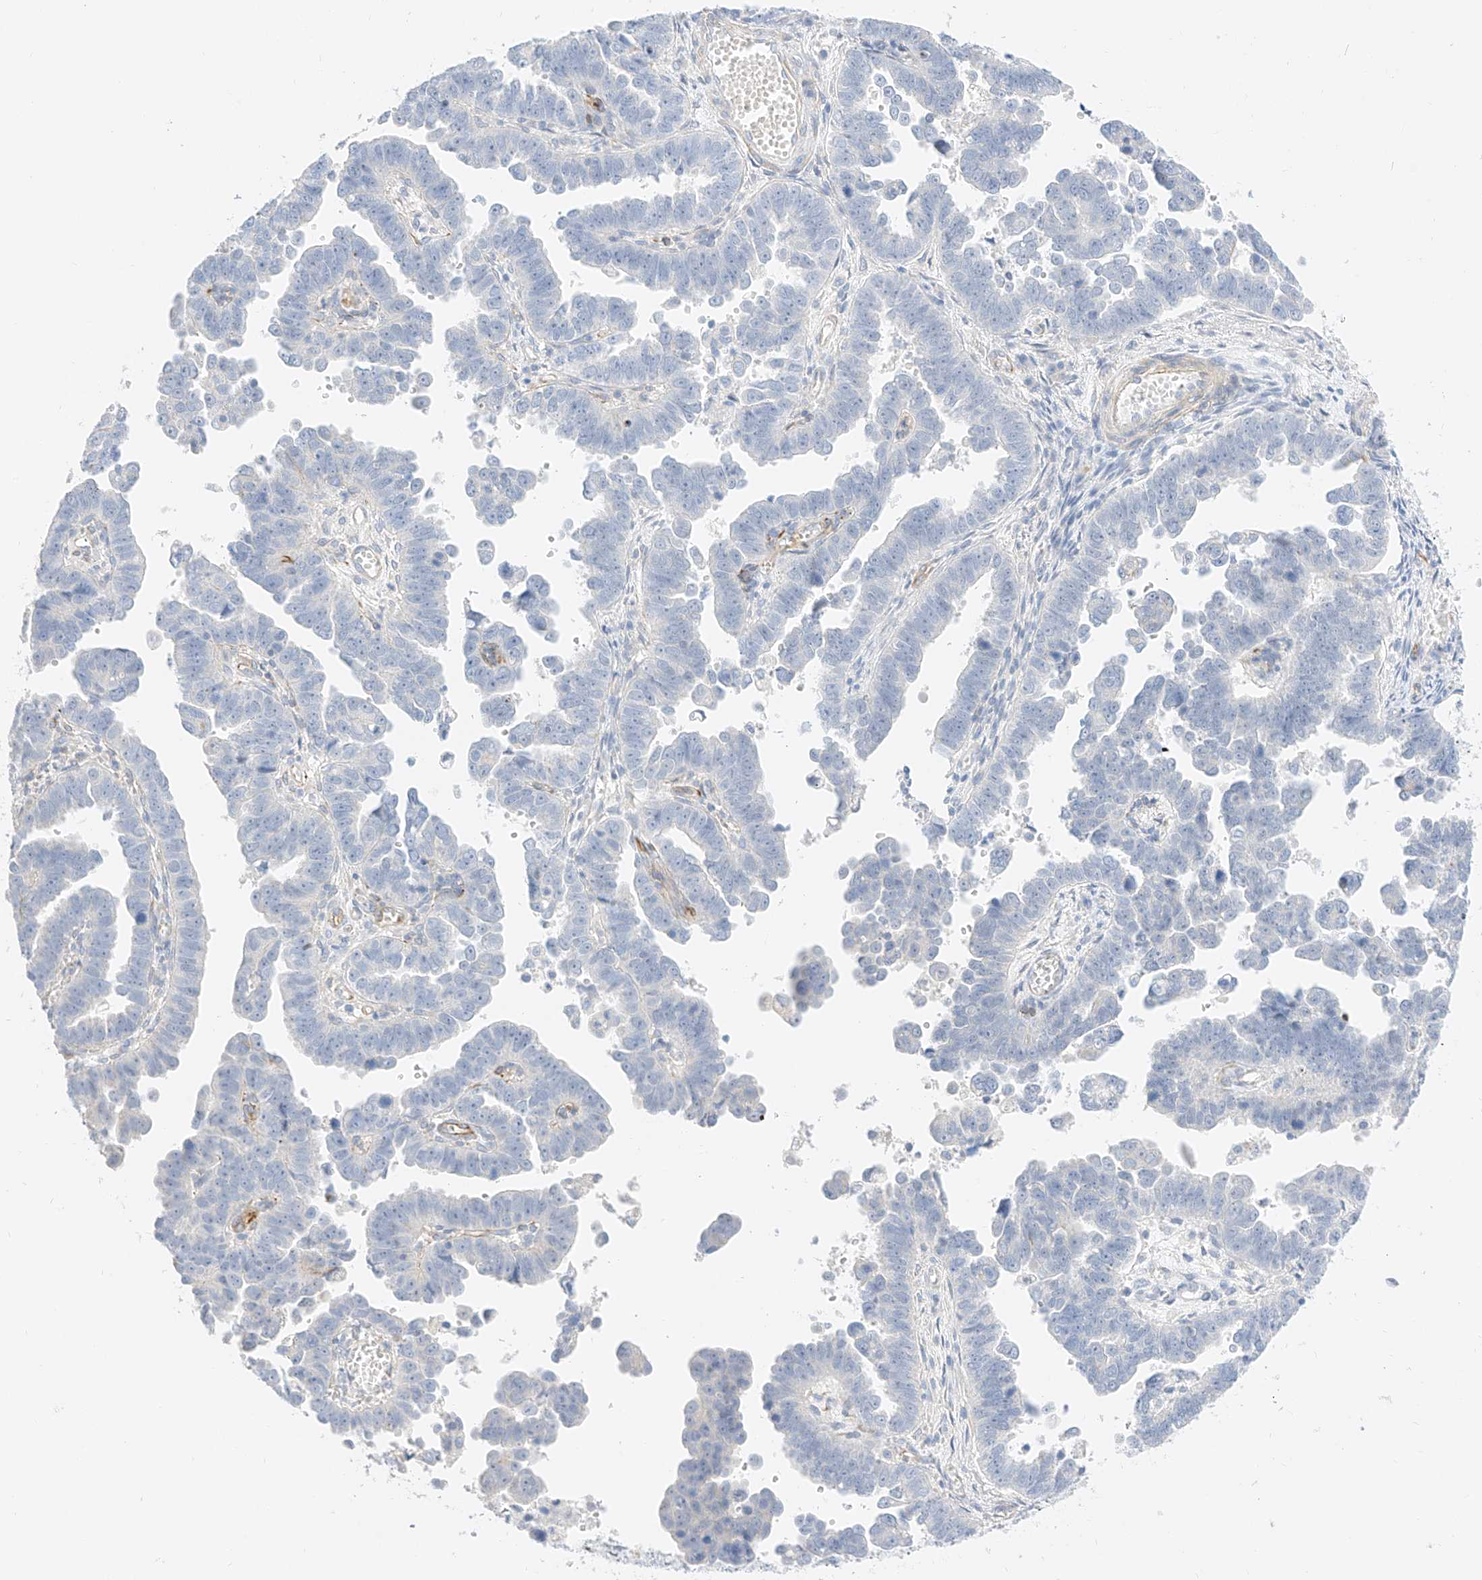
{"staining": {"intensity": "negative", "quantity": "none", "location": "none"}, "tissue": "endometrial cancer", "cell_type": "Tumor cells", "image_type": "cancer", "snomed": [{"axis": "morphology", "description": "Adenocarcinoma, NOS"}, {"axis": "topography", "description": "Endometrium"}], "caption": "Tumor cells show no significant protein staining in endometrial adenocarcinoma. (Brightfield microscopy of DAB (3,3'-diaminobenzidine) immunohistochemistry (IHC) at high magnification).", "gene": "CDCP2", "patient": {"sex": "female", "age": 75}}